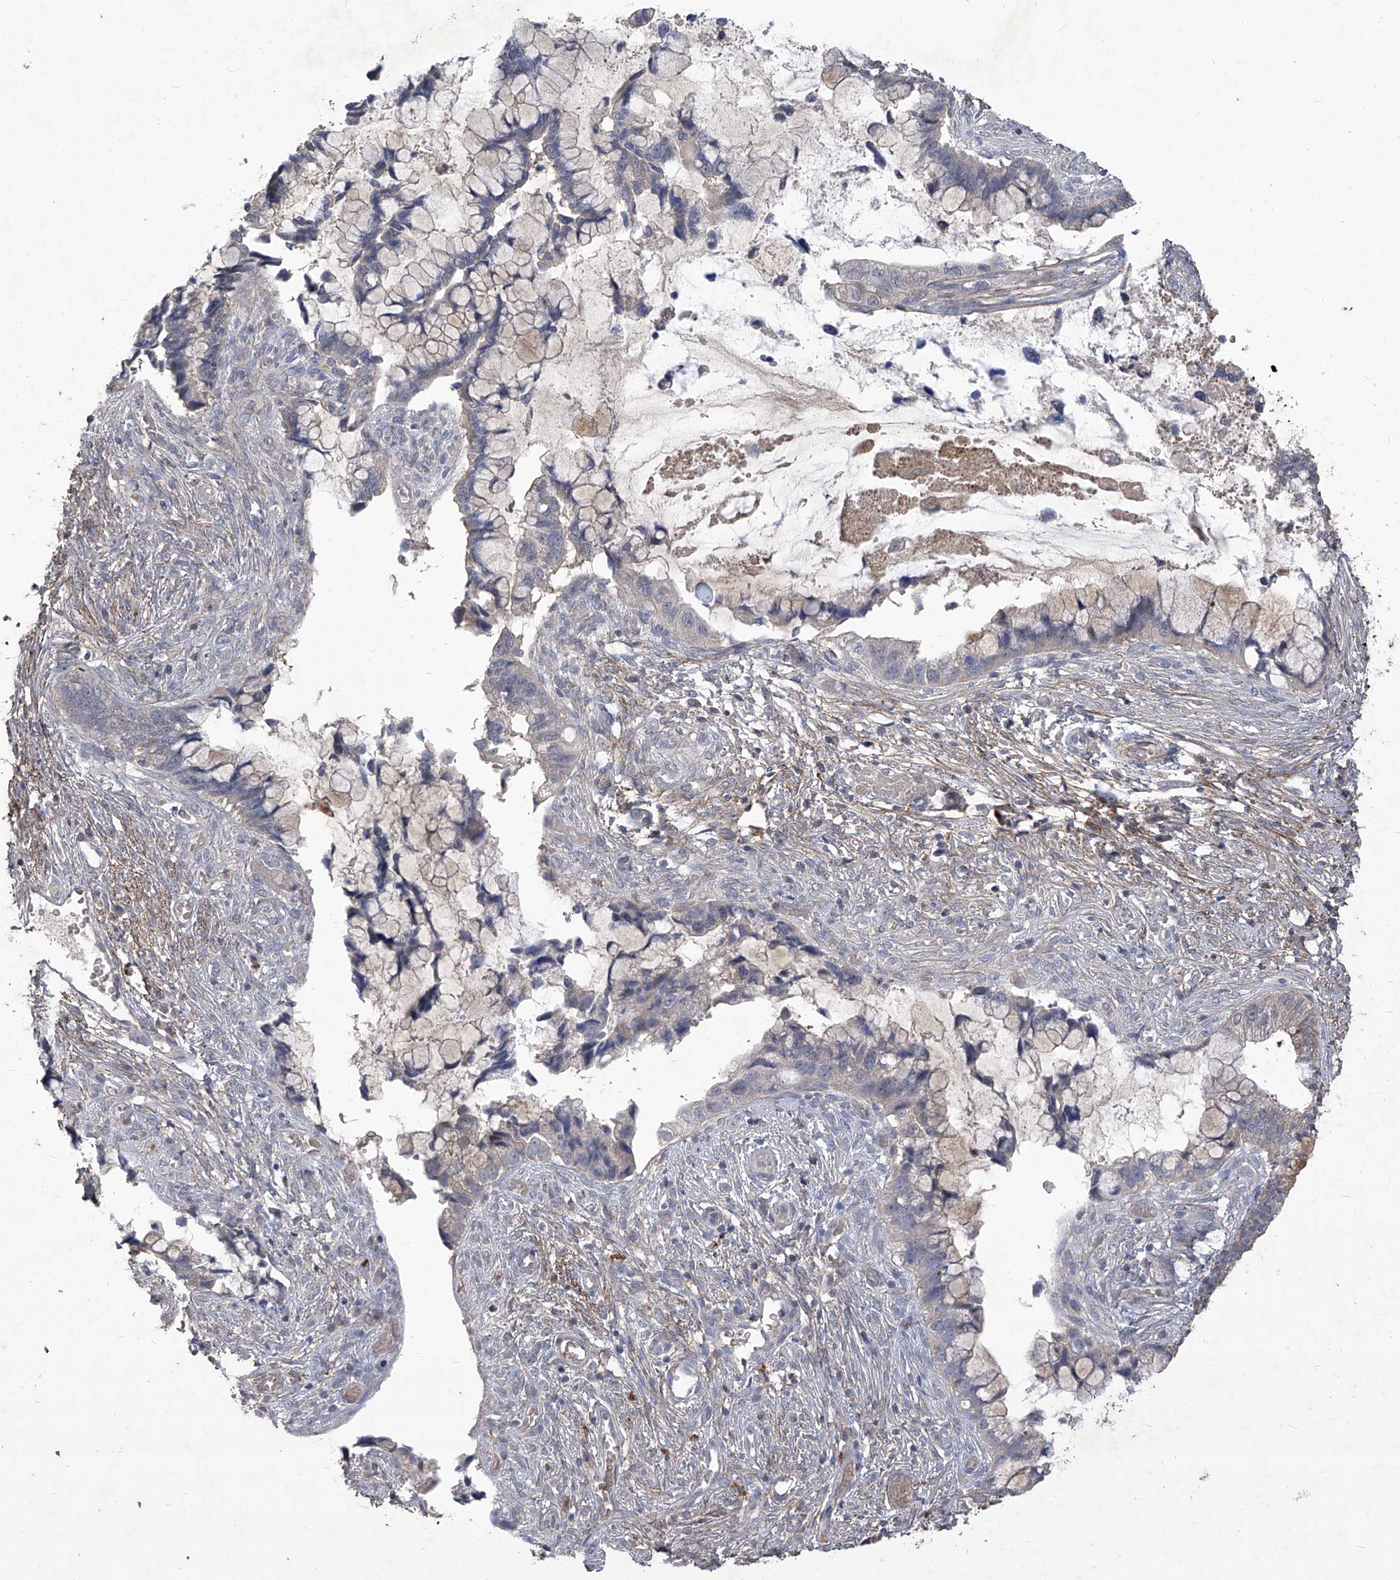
{"staining": {"intensity": "weak", "quantity": "<25%", "location": "cytoplasmic/membranous"}, "tissue": "cervical cancer", "cell_type": "Tumor cells", "image_type": "cancer", "snomed": [{"axis": "morphology", "description": "Adenocarcinoma, NOS"}, {"axis": "topography", "description": "Cervix"}], "caption": "Tumor cells show no significant expression in adenocarcinoma (cervical).", "gene": "TXNIP", "patient": {"sex": "female", "age": 44}}